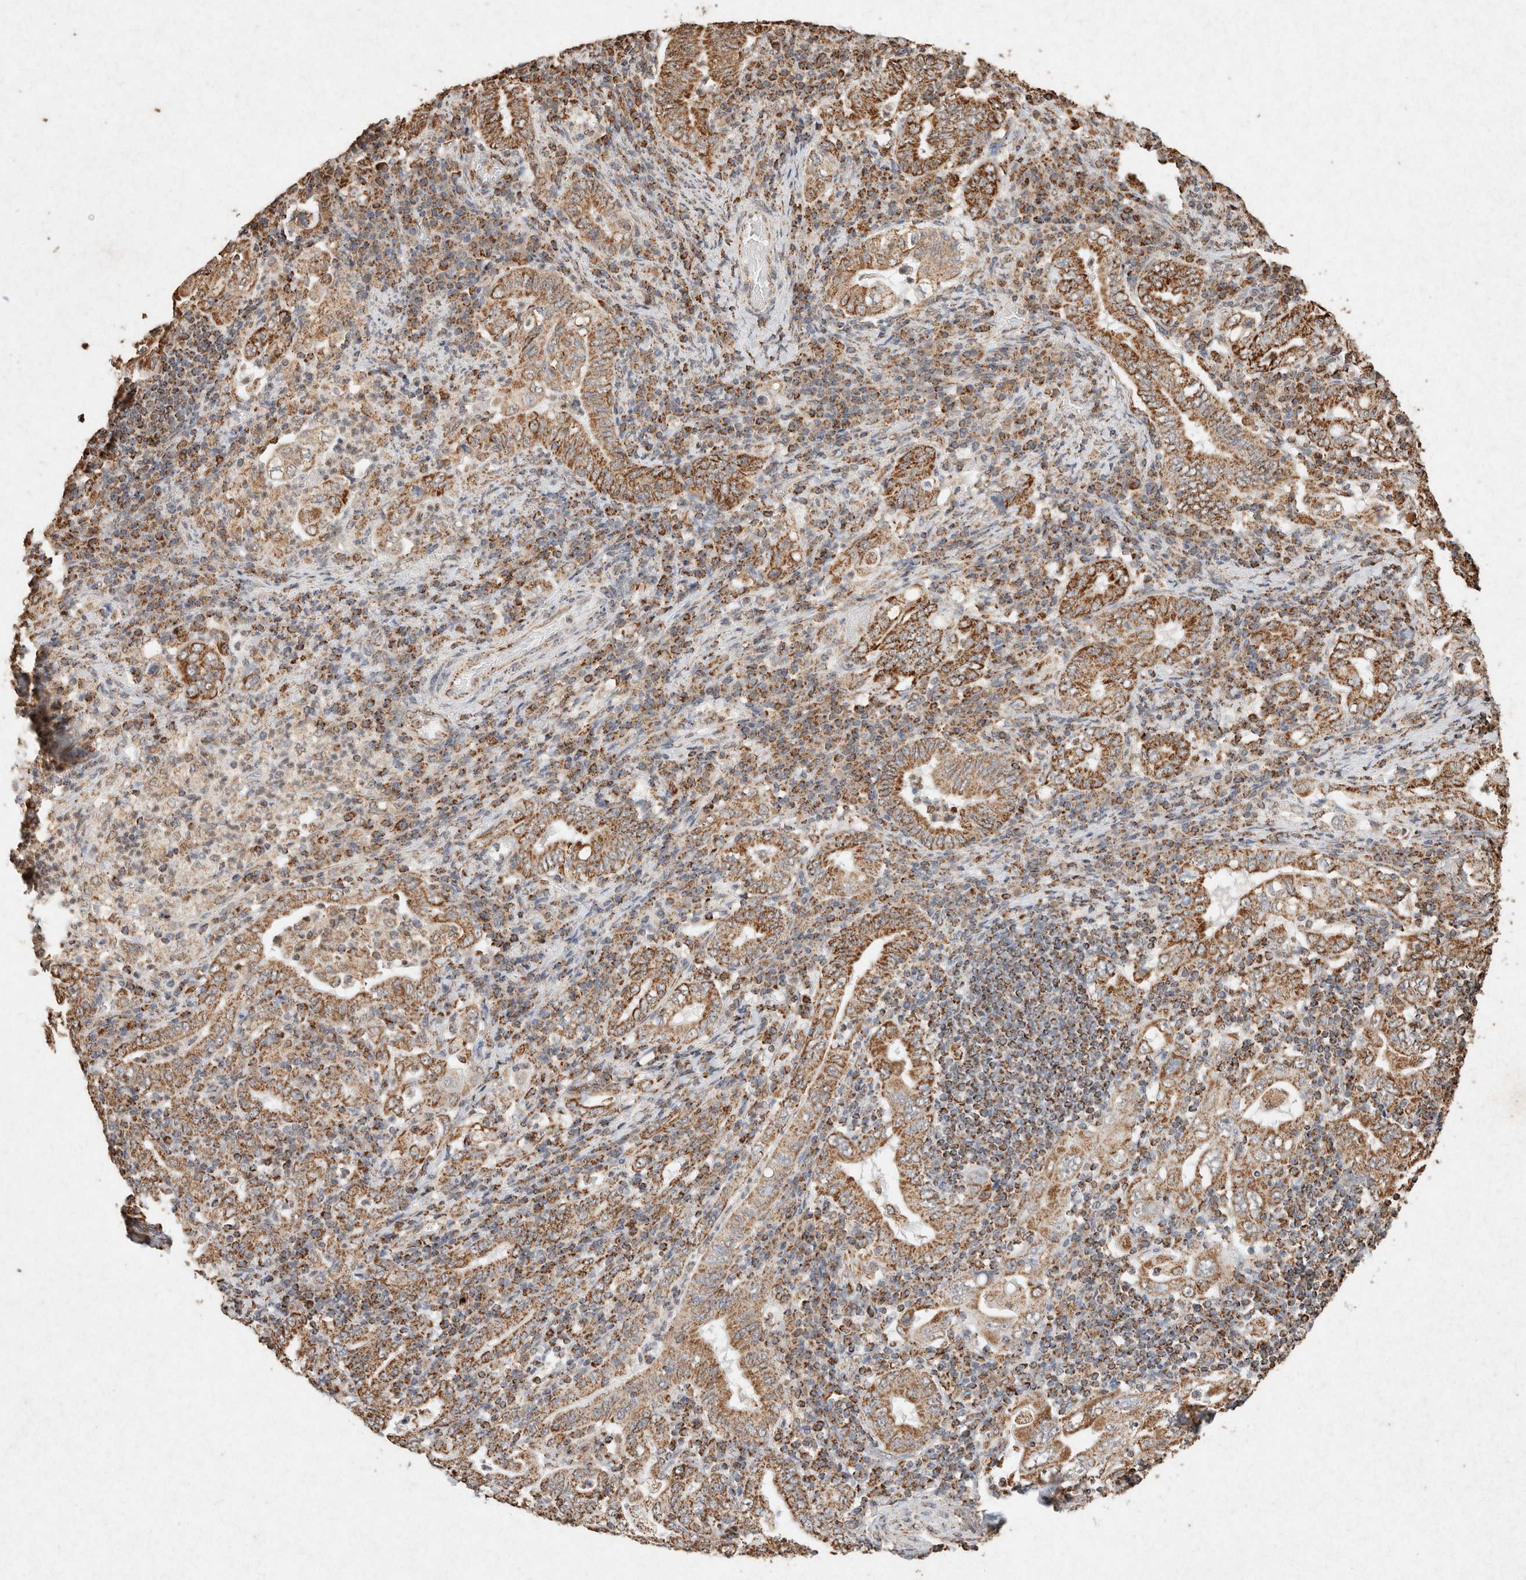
{"staining": {"intensity": "moderate", "quantity": ">75%", "location": "cytoplasmic/membranous"}, "tissue": "stomach cancer", "cell_type": "Tumor cells", "image_type": "cancer", "snomed": [{"axis": "morphology", "description": "Normal tissue, NOS"}, {"axis": "morphology", "description": "Adenocarcinoma, NOS"}, {"axis": "topography", "description": "Esophagus"}, {"axis": "topography", "description": "Stomach, upper"}, {"axis": "topography", "description": "Peripheral nerve tissue"}], "caption": "Protein staining of stomach adenocarcinoma tissue shows moderate cytoplasmic/membranous positivity in about >75% of tumor cells.", "gene": "SDC2", "patient": {"sex": "male", "age": 62}}